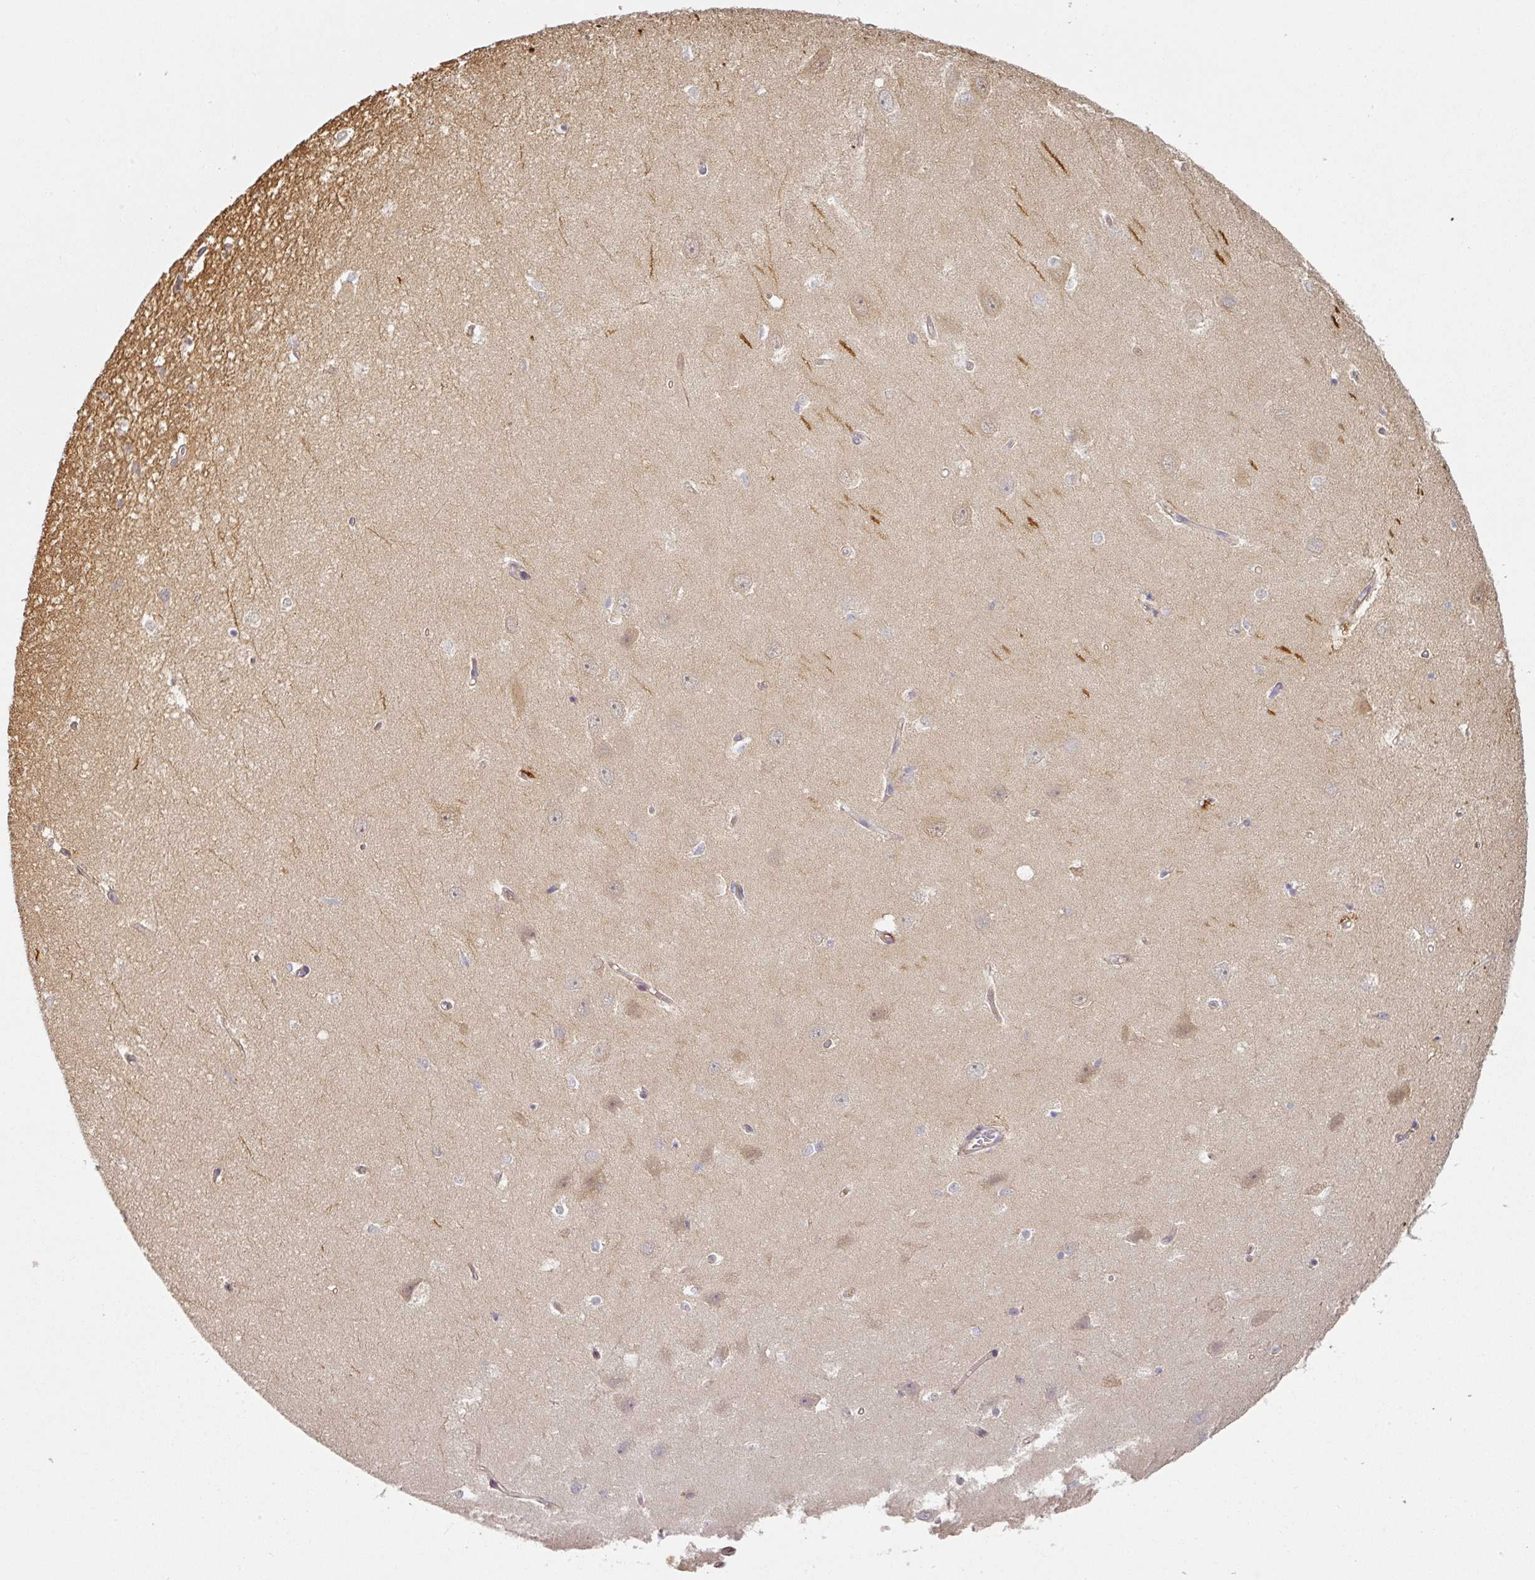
{"staining": {"intensity": "negative", "quantity": "none", "location": "none"}, "tissue": "hippocampus", "cell_type": "Glial cells", "image_type": "normal", "snomed": [{"axis": "morphology", "description": "Normal tissue, NOS"}, {"axis": "topography", "description": "Hippocampus"}], "caption": "DAB (3,3'-diaminobenzidine) immunohistochemical staining of unremarkable hippocampus displays no significant expression in glial cells. (Stains: DAB immunohistochemistry (IHC) with hematoxylin counter stain, Microscopy: brightfield microscopy at high magnification).", "gene": "CEP78", "patient": {"sex": "female", "age": 64}}